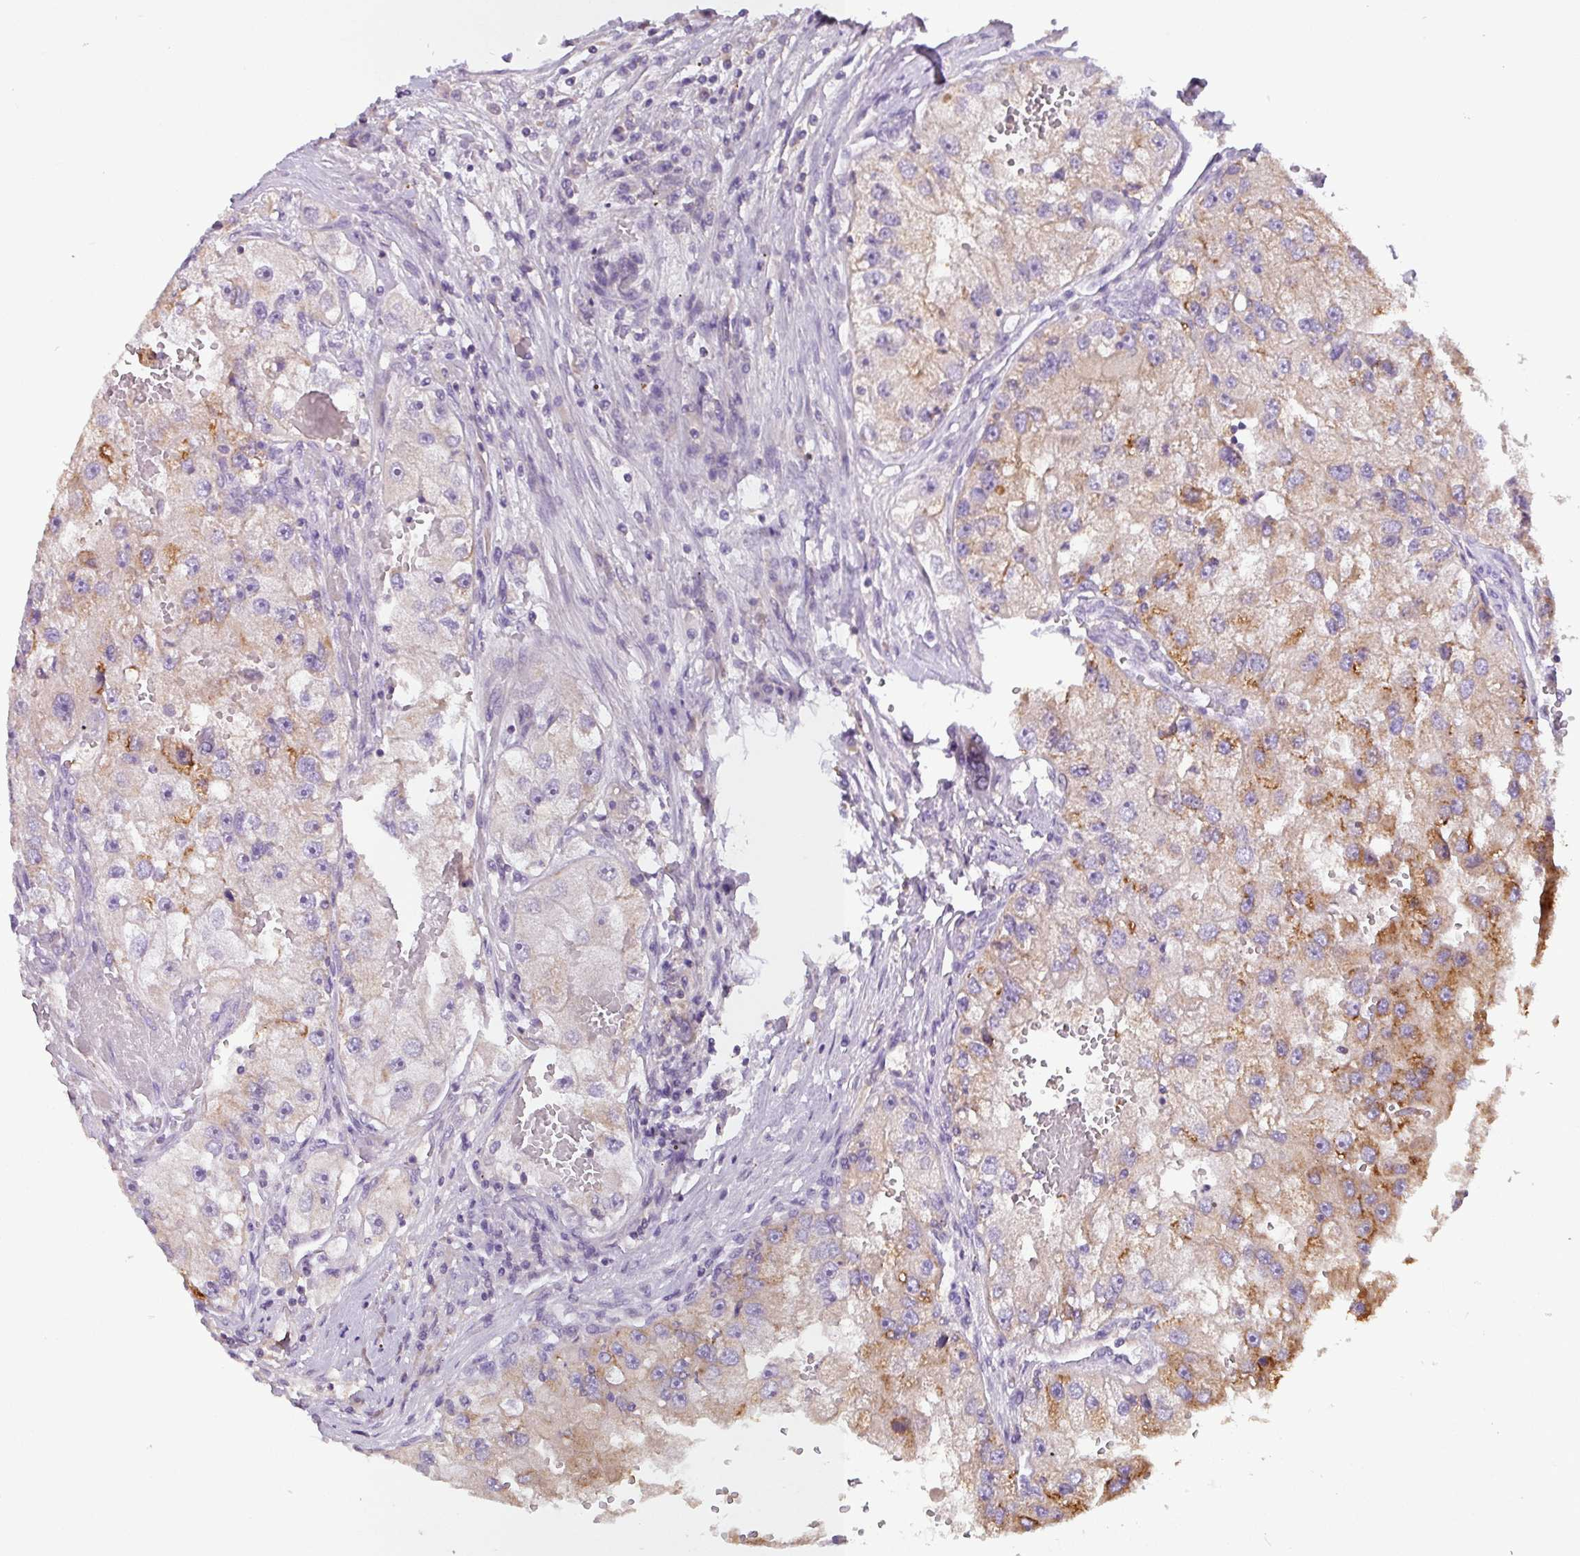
{"staining": {"intensity": "moderate", "quantity": ">75%", "location": "cytoplasmic/membranous"}, "tissue": "renal cancer", "cell_type": "Tumor cells", "image_type": "cancer", "snomed": [{"axis": "morphology", "description": "Adenocarcinoma, NOS"}, {"axis": "topography", "description": "Kidney"}], "caption": "IHC image of neoplastic tissue: renal adenocarcinoma stained using immunohistochemistry shows medium levels of moderate protein expression localized specifically in the cytoplasmic/membranous of tumor cells, appearing as a cytoplasmic/membranous brown color.", "gene": "SFTPB", "patient": {"sex": "male", "age": 63}}